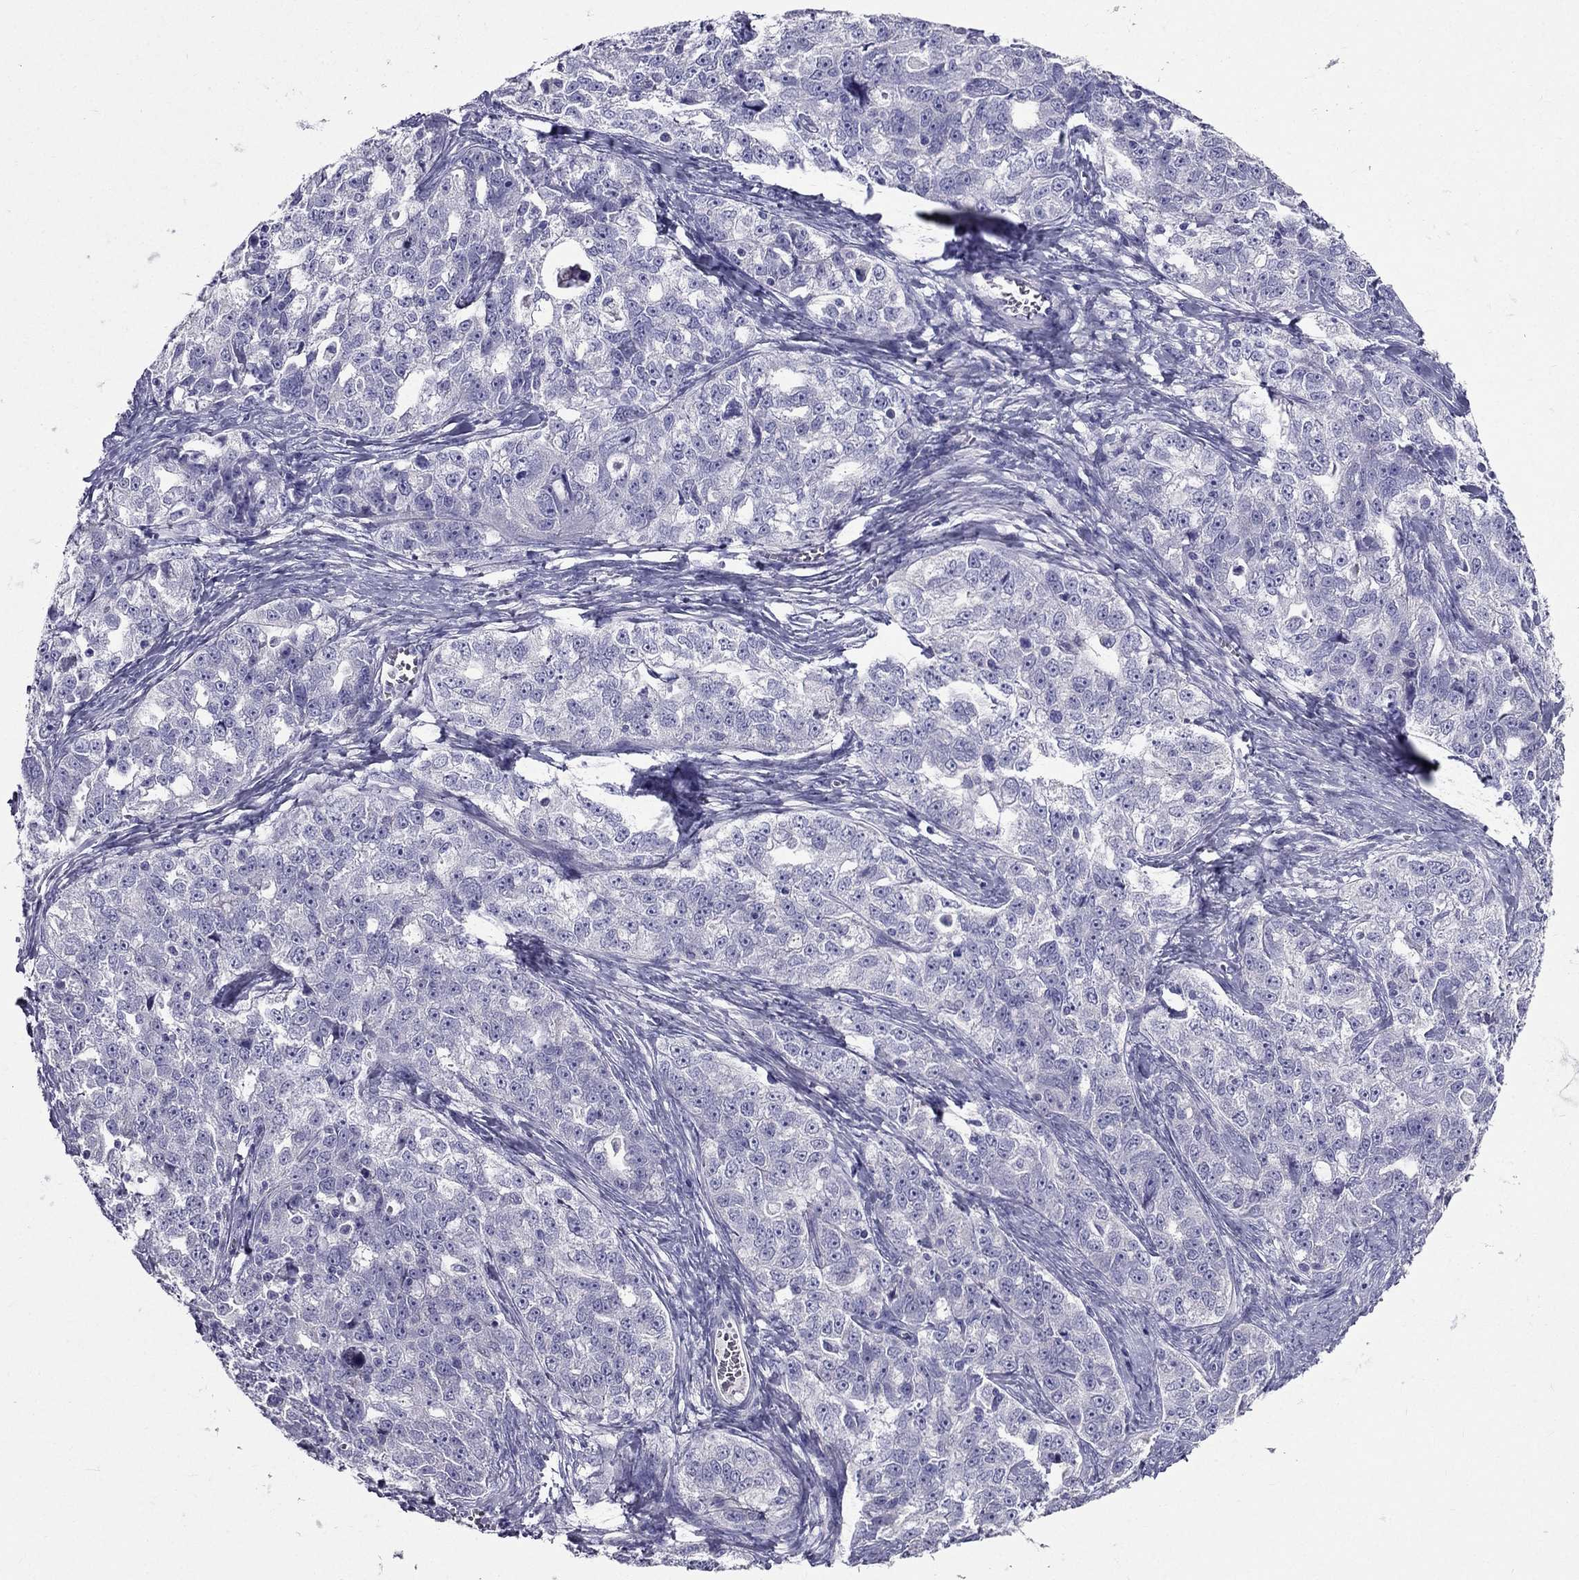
{"staining": {"intensity": "negative", "quantity": "none", "location": "none"}, "tissue": "ovarian cancer", "cell_type": "Tumor cells", "image_type": "cancer", "snomed": [{"axis": "morphology", "description": "Cystadenocarcinoma, serous, NOS"}, {"axis": "topography", "description": "Ovary"}], "caption": "Ovarian cancer (serous cystadenocarcinoma) stained for a protein using IHC reveals no expression tumor cells.", "gene": "ZNF541", "patient": {"sex": "female", "age": 51}}